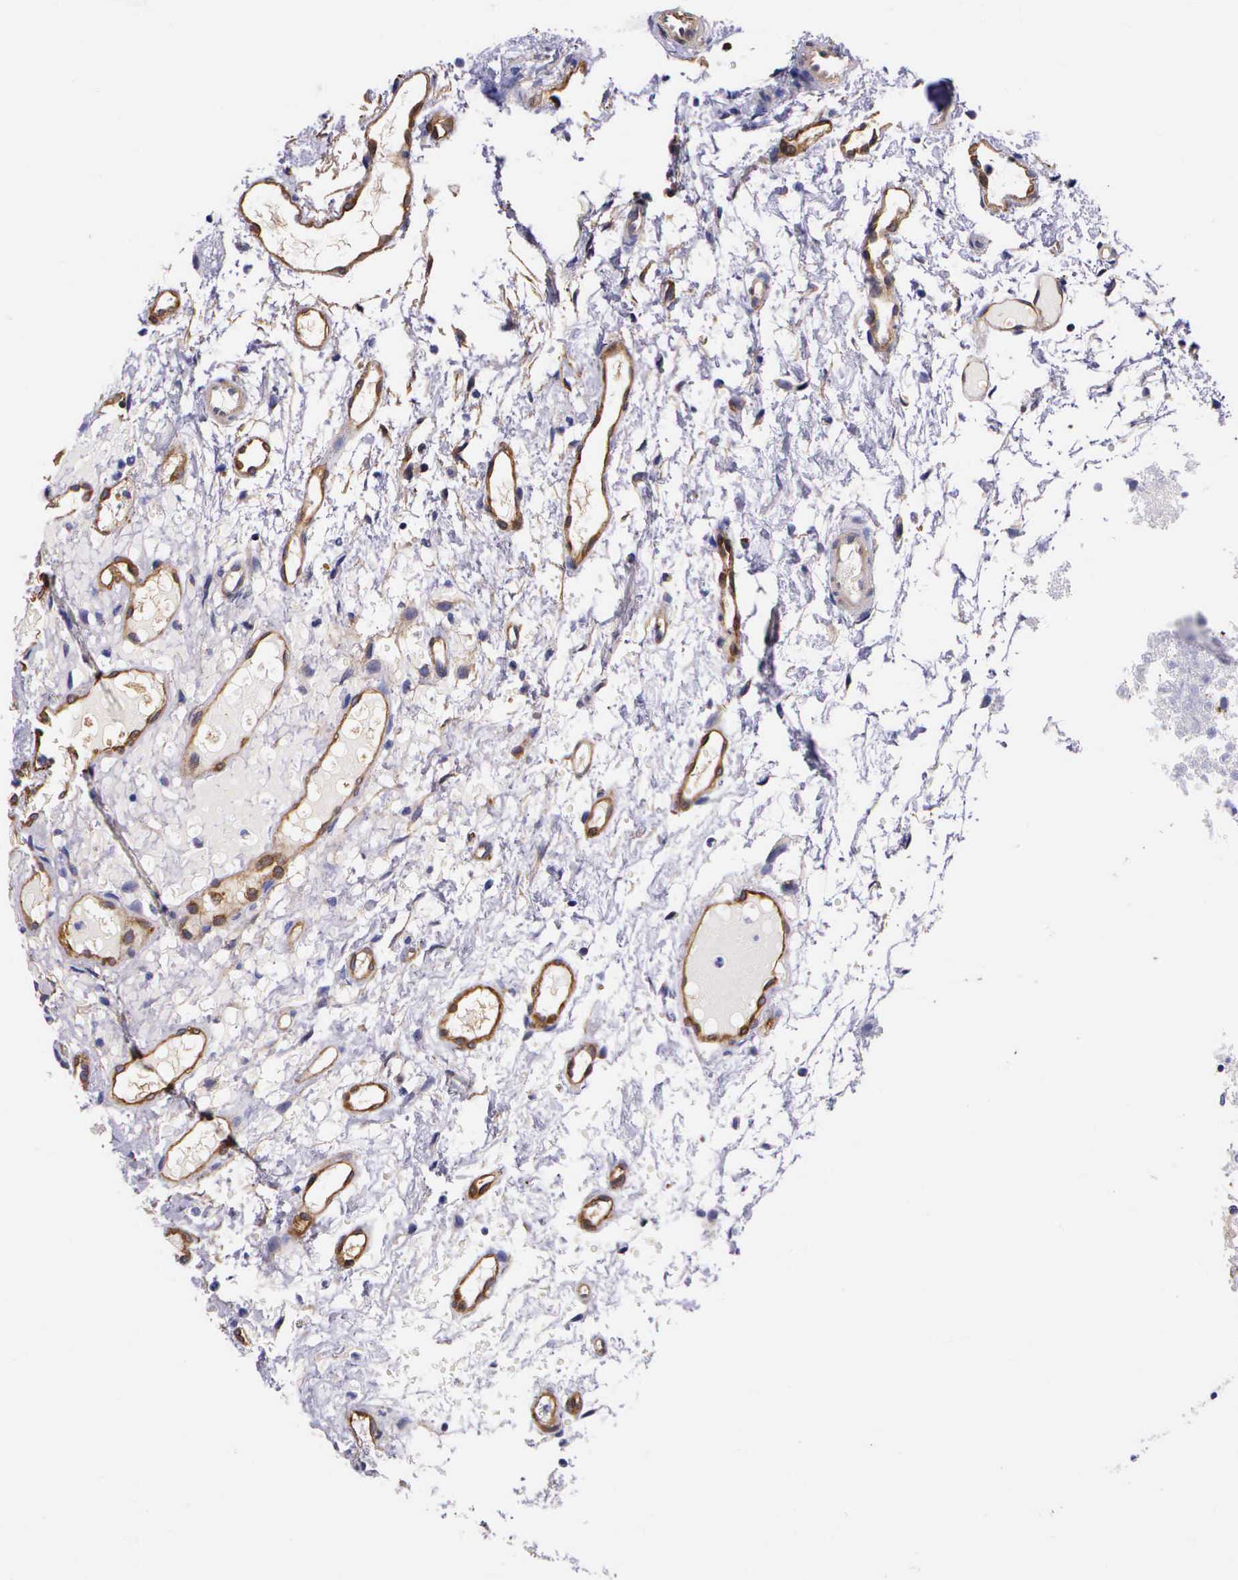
{"staining": {"intensity": "weak", "quantity": "<25%", "location": "cytoplasmic/membranous"}, "tissue": "glioma", "cell_type": "Tumor cells", "image_type": "cancer", "snomed": [{"axis": "morphology", "description": "Glioma, malignant, High grade"}, {"axis": "topography", "description": "Brain"}], "caption": "There is no significant staining in tumor cells of high-grade glioma (malignant). (DAB immunohistochemistry (IHC) with hematoxylin counter stain).", "gene": "BCAR1", "patient": {"sex": "male", "age": 77}}